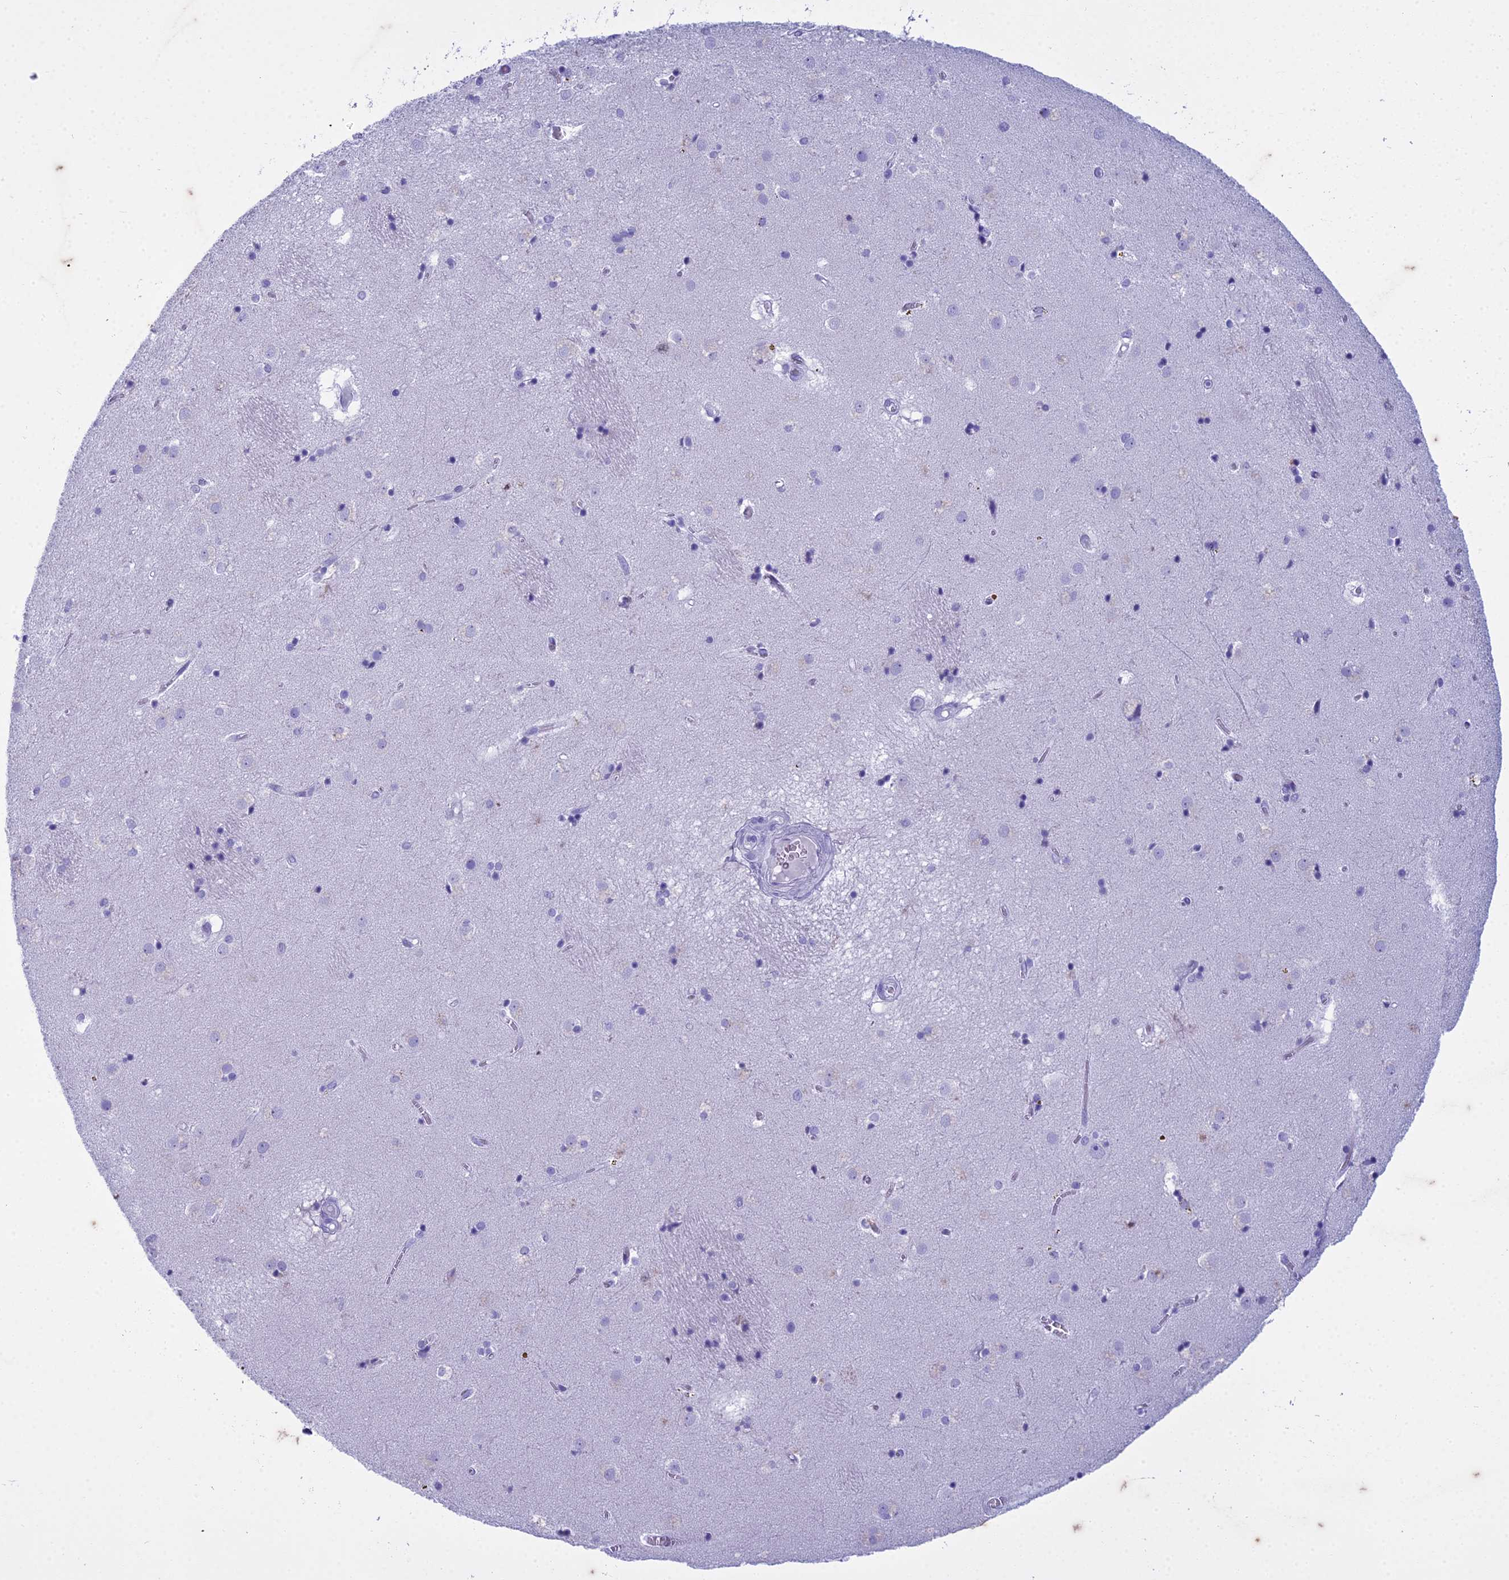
{"staining": {"intensity": "negative", "quantity": "none", "location": "none"}, "tissue": "caudate", "cell_type": "Glial cells", "image_type": "normal", "snomed": [{"axis": "morphology", "description": "Normal tissue, NOS"}, {"axis": "topography", "description": "Lateral ventricle wall"}], "caption": "Immunohistochemistry (IHC) of normal caudate shows no positivity in glial cells.", "gene": "HMGB4", "patient": {"sex": "male", "age": 70}}